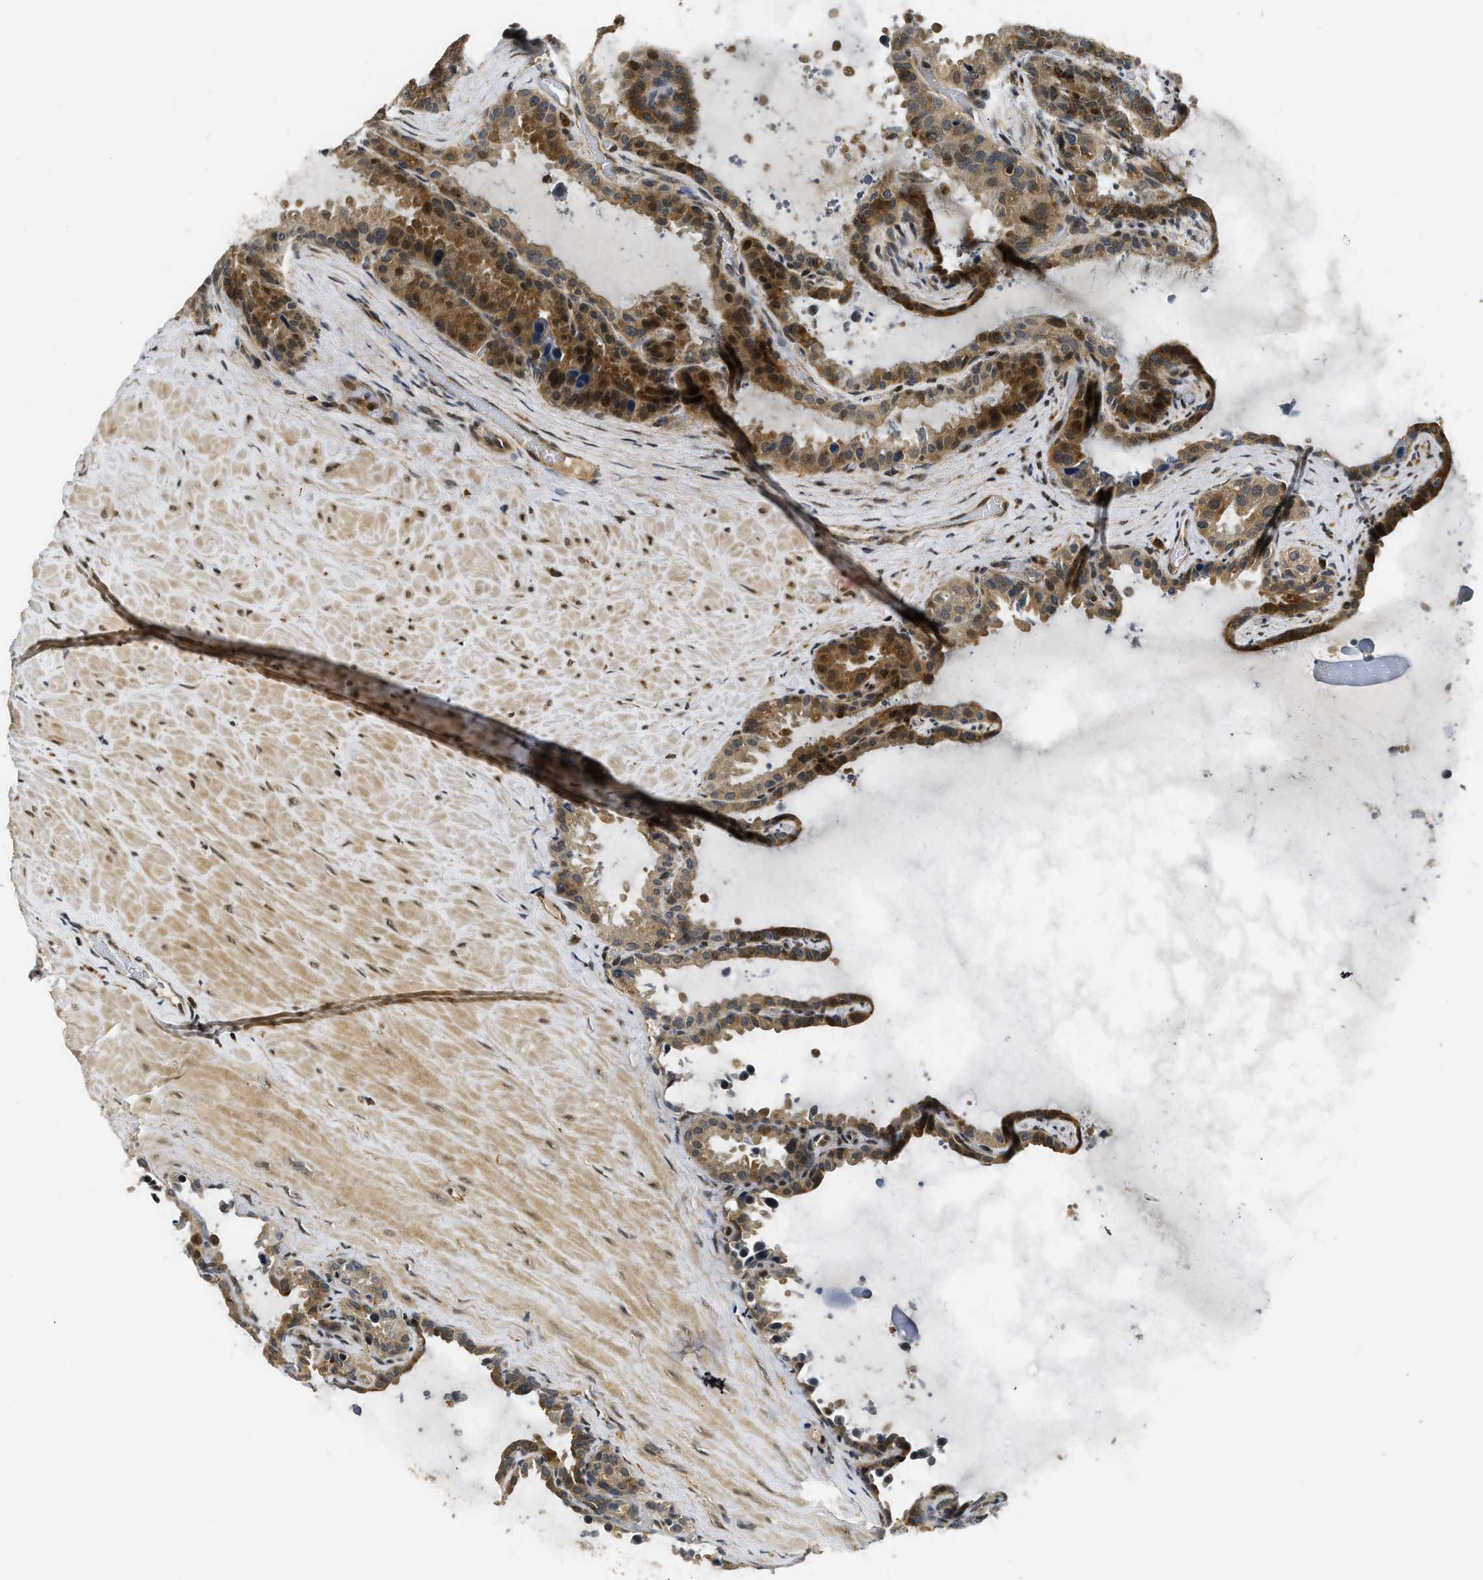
{"staining": {"intensity": "moderate", "quantity": ">75%", "location": "cytoplasmic/membranous,nuclear"}, "tissue": "seminal vesicle", "cell_type": "Glandular cells", "image_type": "normal", "snomed": [{"axis": "morphology", "description": "Normal tissue, NOS"}, {"axis": "topography", "description": "Seminal veicle"}], "caption": "A brown stain labels moderate cytoplasmic/membranous,nuclear staining of a protein in glandular cells of benign human seminal vesicle. The protein of interest is shown in brown color, while the nuclei are stained blue.", "gene": "ADSL", "patient": {"sex": "male", "age": 46}}